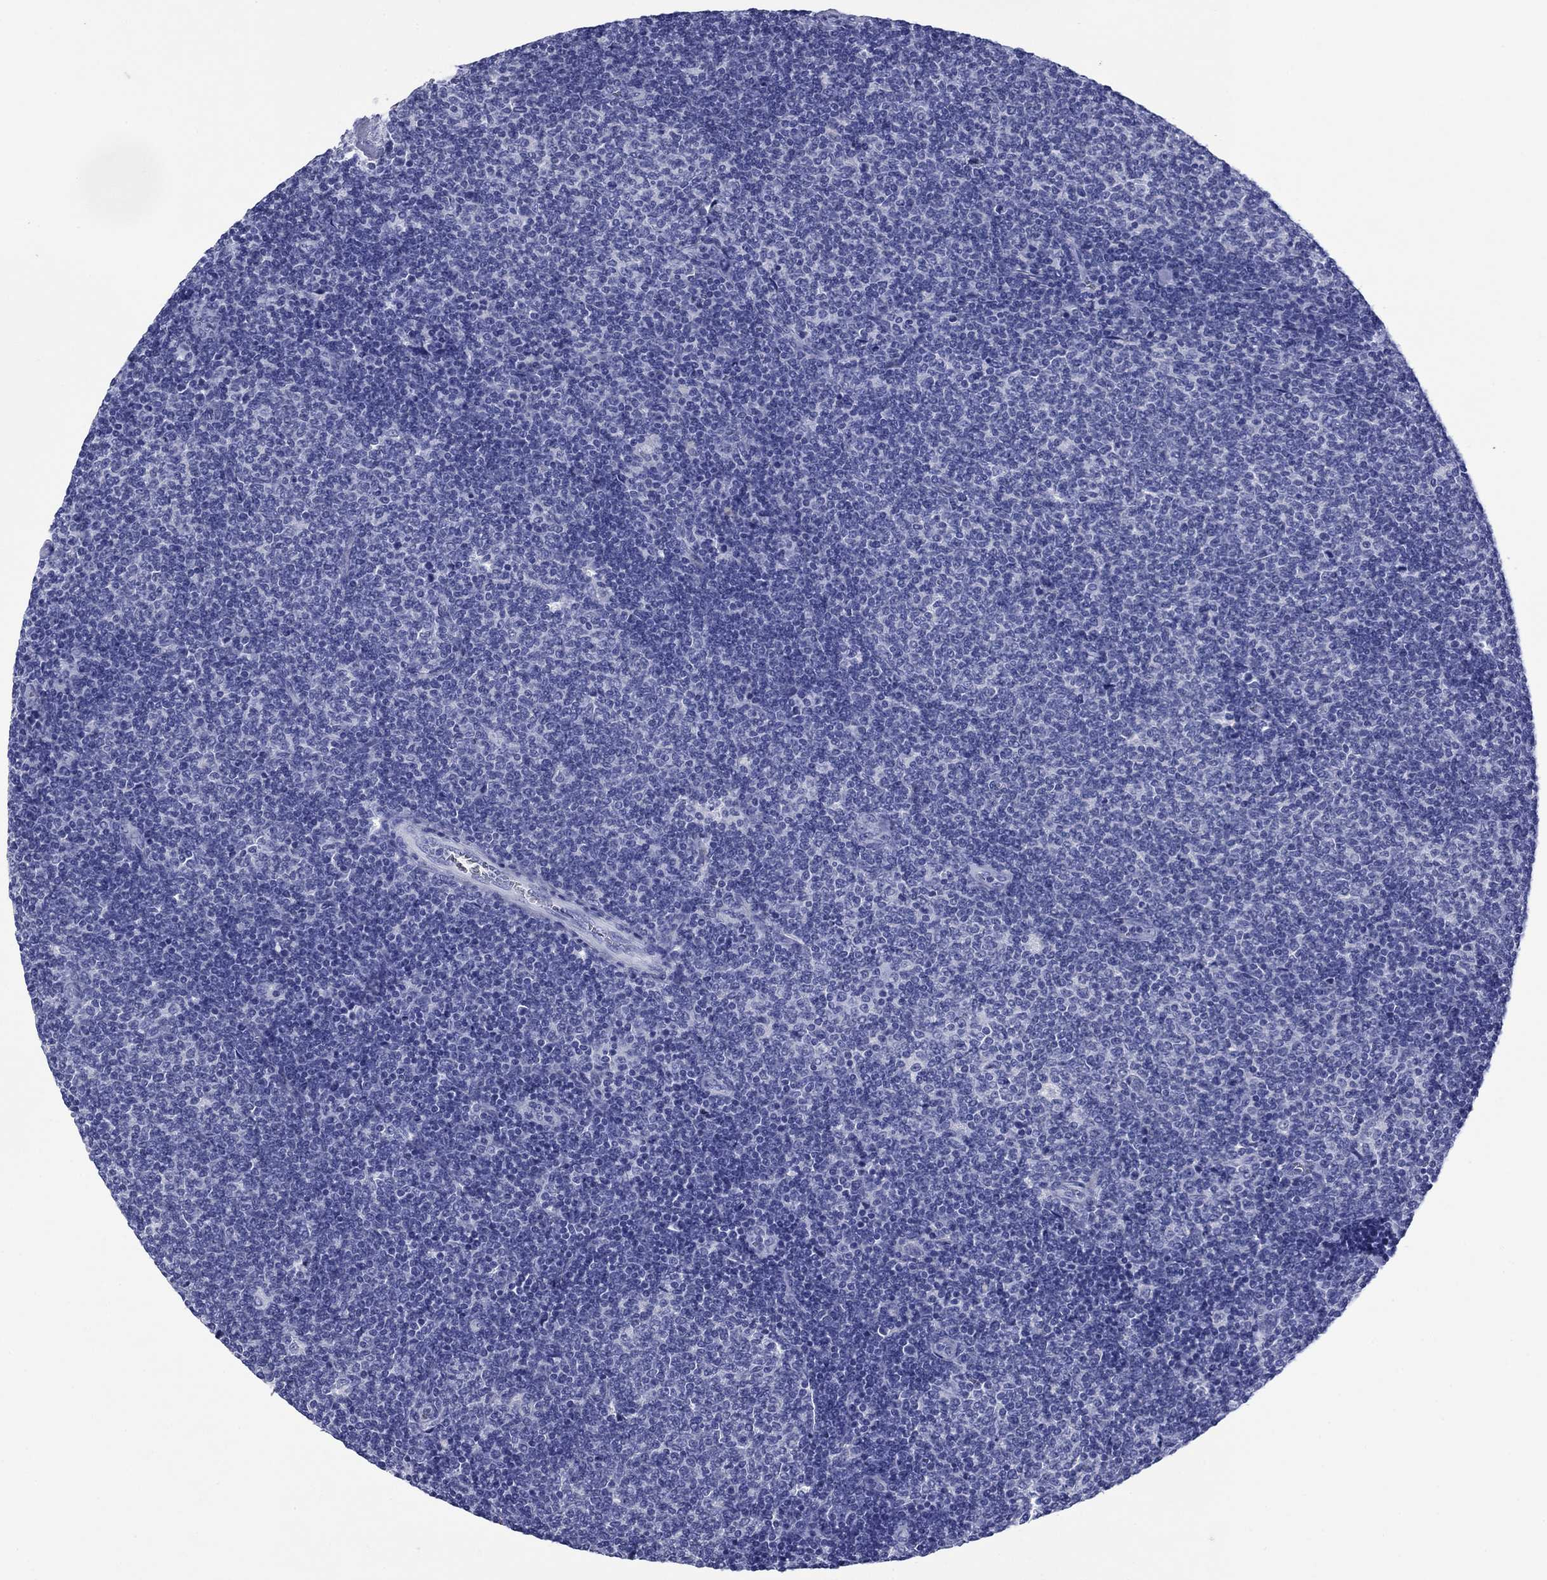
{"staining": {"intensity": "negative", "quantity": "none", "location": "none"}, "tissue": "lymphoma", "cell_type": "Tumor cells", "image_type": "cancer", "snomed": [{"axis": "morphology", "description": "Malignant lymphoma, non-Hodgkin's type, Low grade"}, {"axis": "topography", "description": "Lymph node"}], "caption": "This is an immunohistochemistry image of lymphoma. There is no positivity in tumor cells.", "gene": "ROM1", "patient": {"sex": "male", "age": 52}}